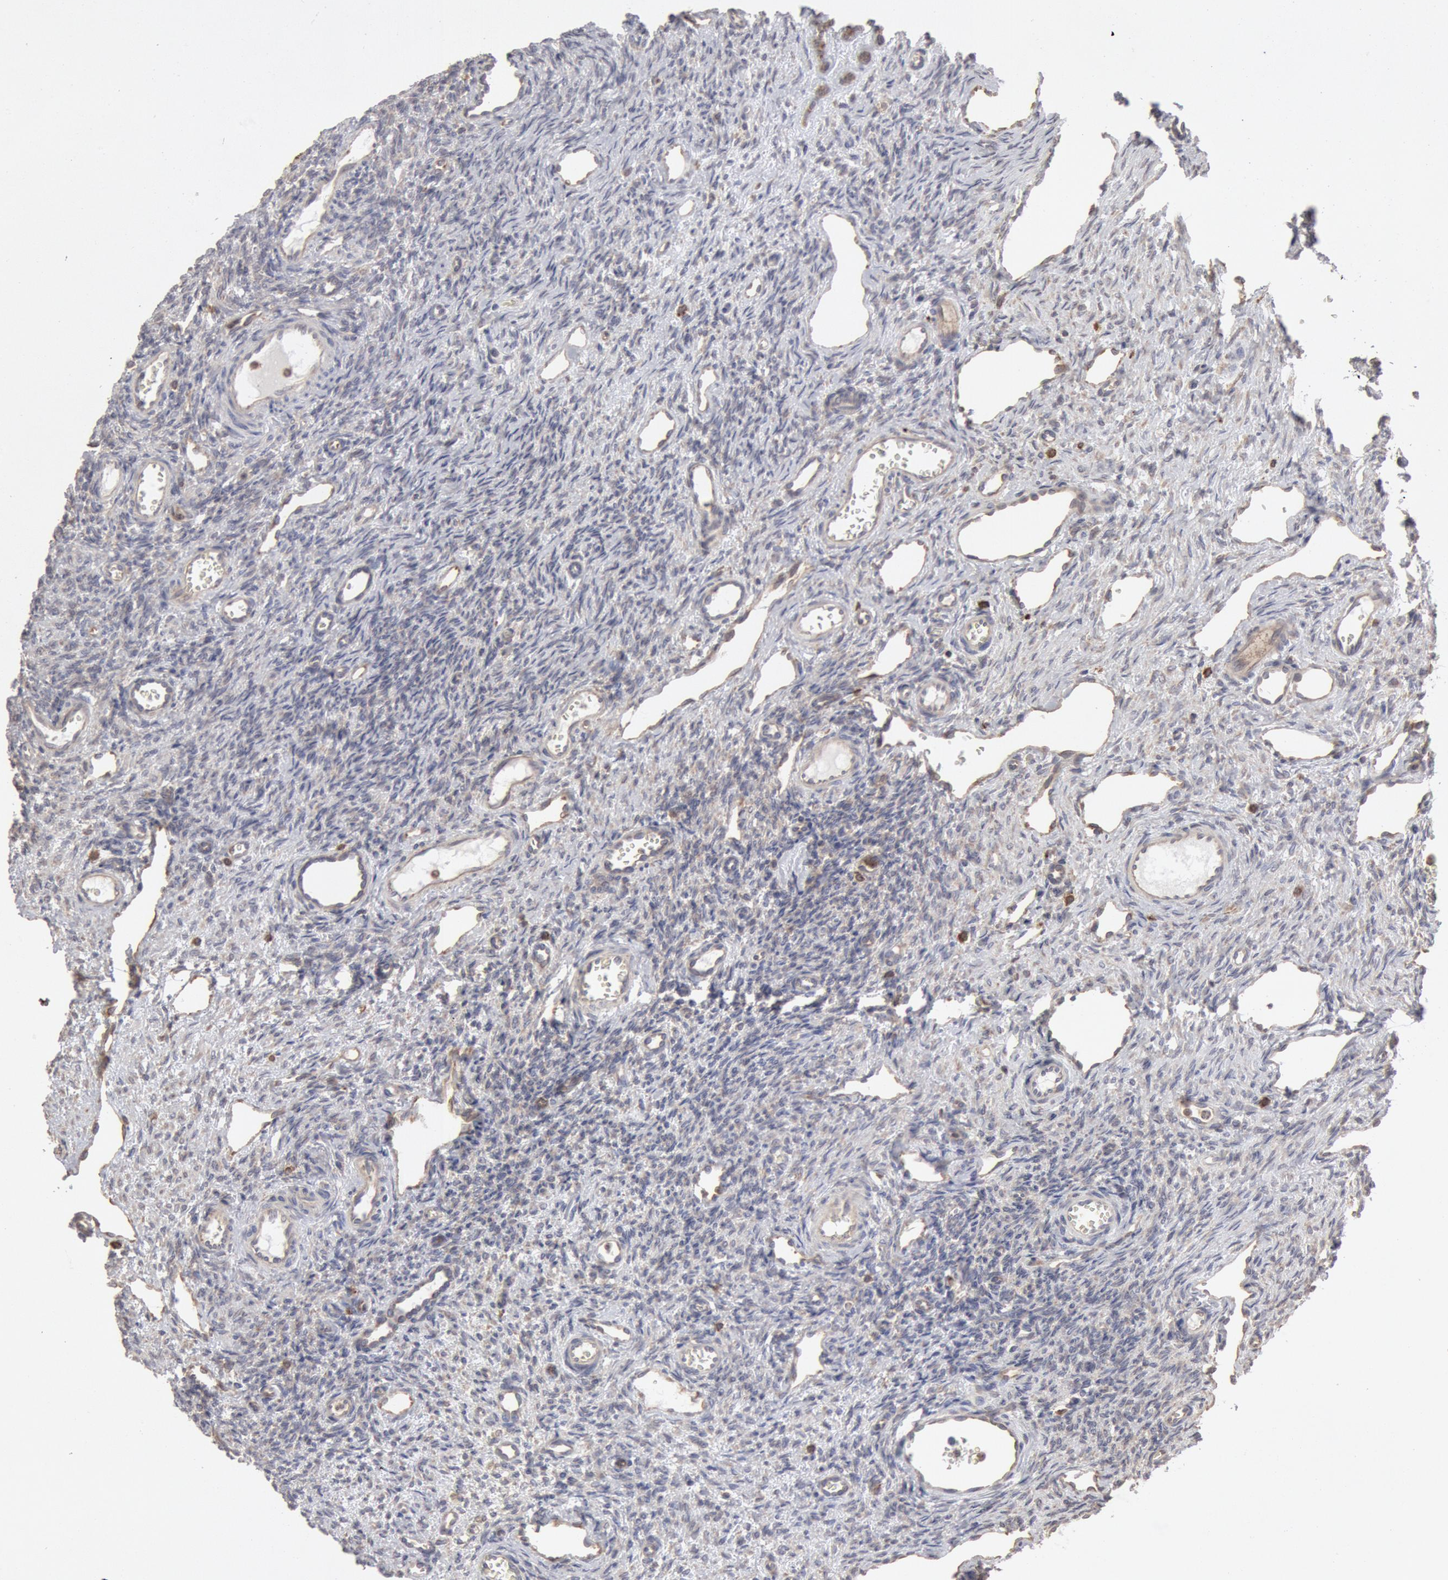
{"staining": {"intensity": "weak", "quantity": ">75%", "location": "cytoplasmic/membranous"}, "tissue": "ovary", "cell_type": "Follicle cells", "image_type": "normal", "snomed": [{"axis": "morphology", "description": "Normal tissue, NOS"}, {"axis": "topography", "description": "Ovary"}], "caption": "Protein positivity by IHC exhibits weak cytoplasmic/membranous expression in about >75% of follicle cells in benign ovary. (IHC, brightfield microscopy, high magnification).", "gene": "OSBPL8", "patient": {"sex": "female", "age": 33}}